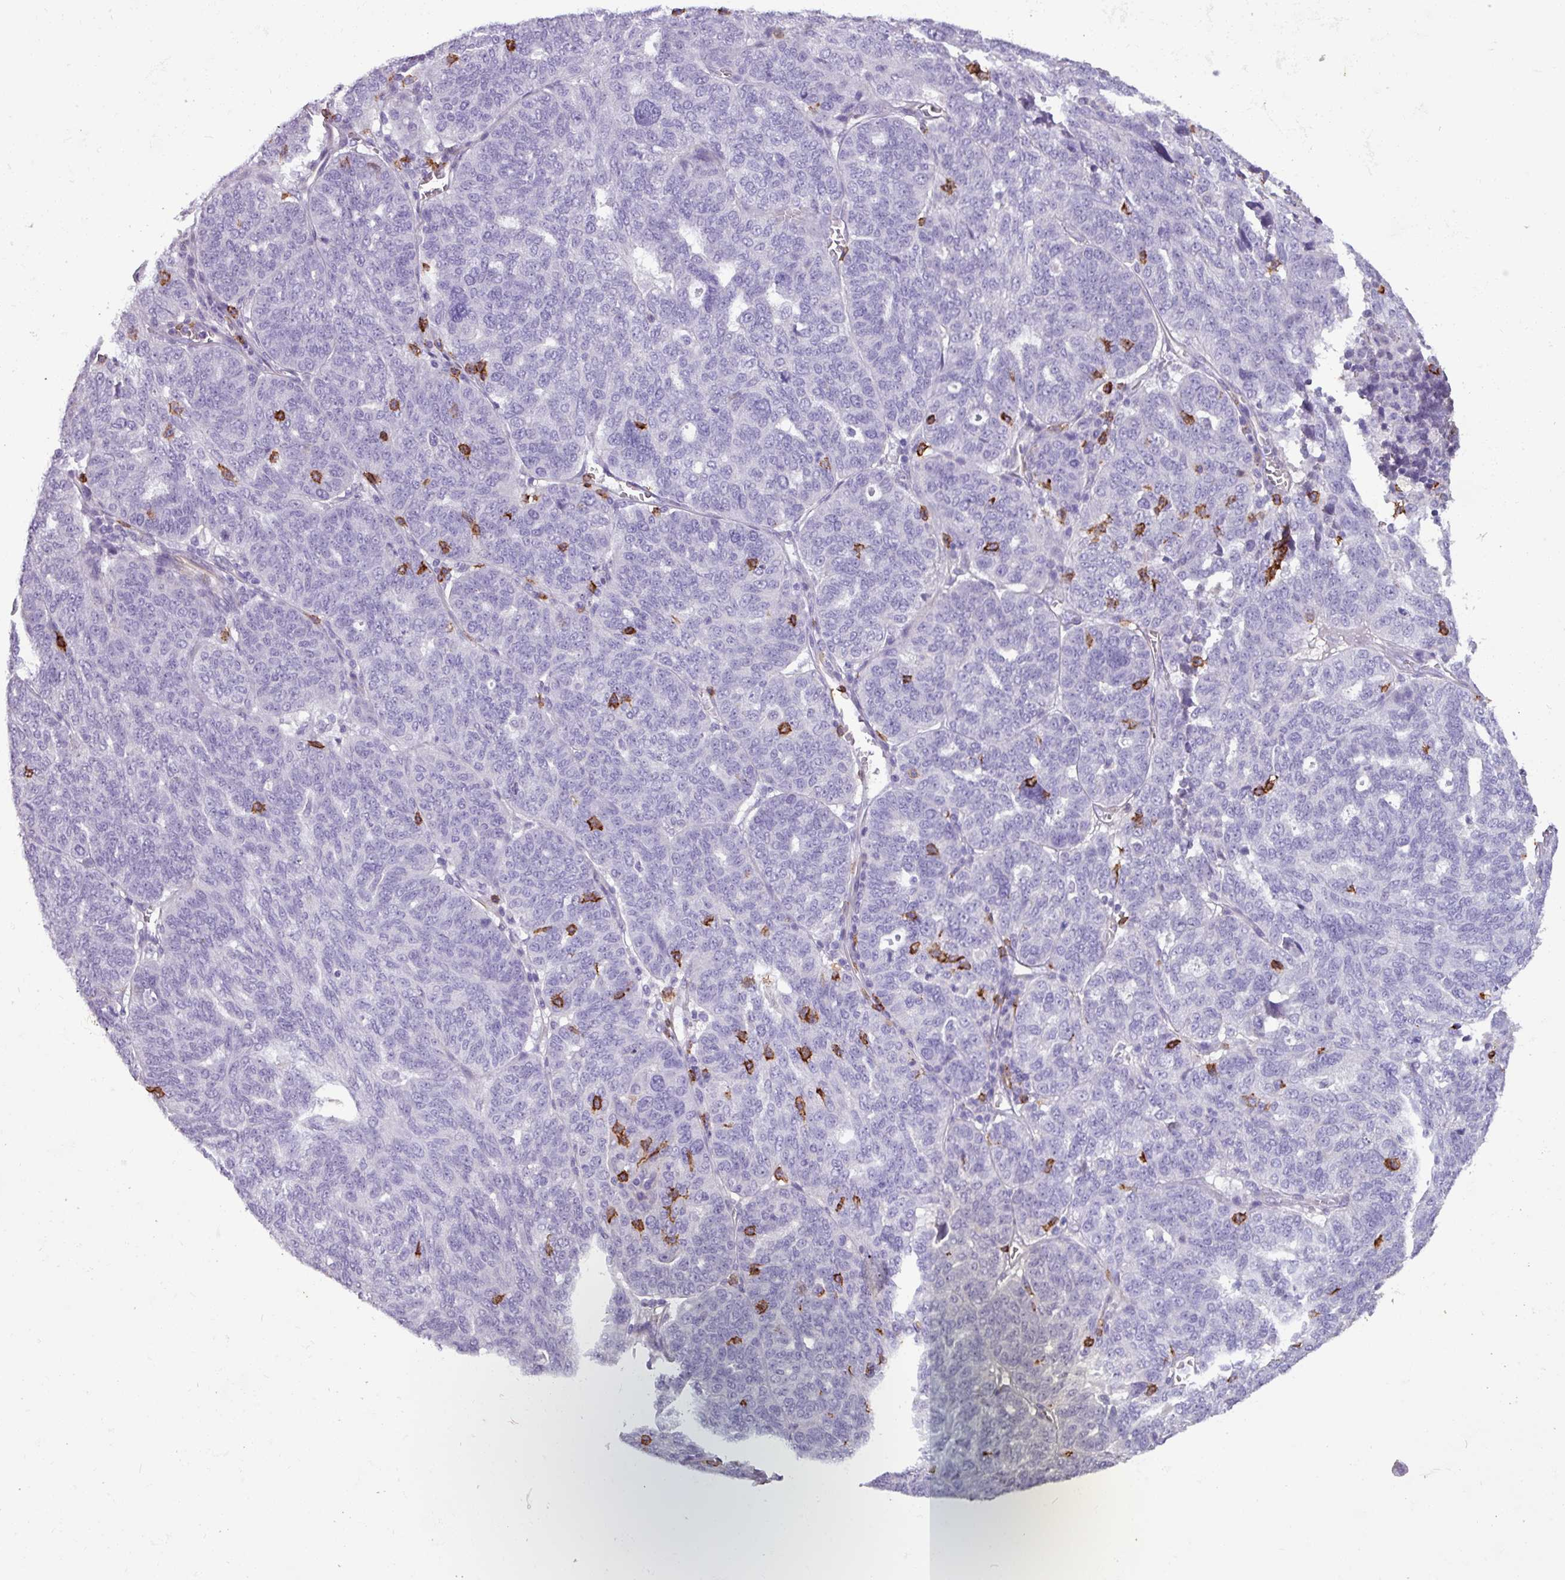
{"staining": {"intensity": "negative", "quantity": "none", "location": "none"}, "tissue": "ovarian cancer", "cell_type": "Tumor cells", "image_type": "cancer", "snomed": [{"axis": "morphology", "description": "Cystadenocarcinoma, serous, NOS"}, {"axis": "topography", "description": "Ovary"}], "caption": "This micrograph is of ovarian serous cystadenocarcinoma stained with immunohistochemistry (IHC) to label a protein in brown with the nuclei are counter-stained blue. There is no expression in tumor cells. Nuclei are stained in blue.", "gene": "CD8A", "patient": {"sex": "female", "age": 59}}